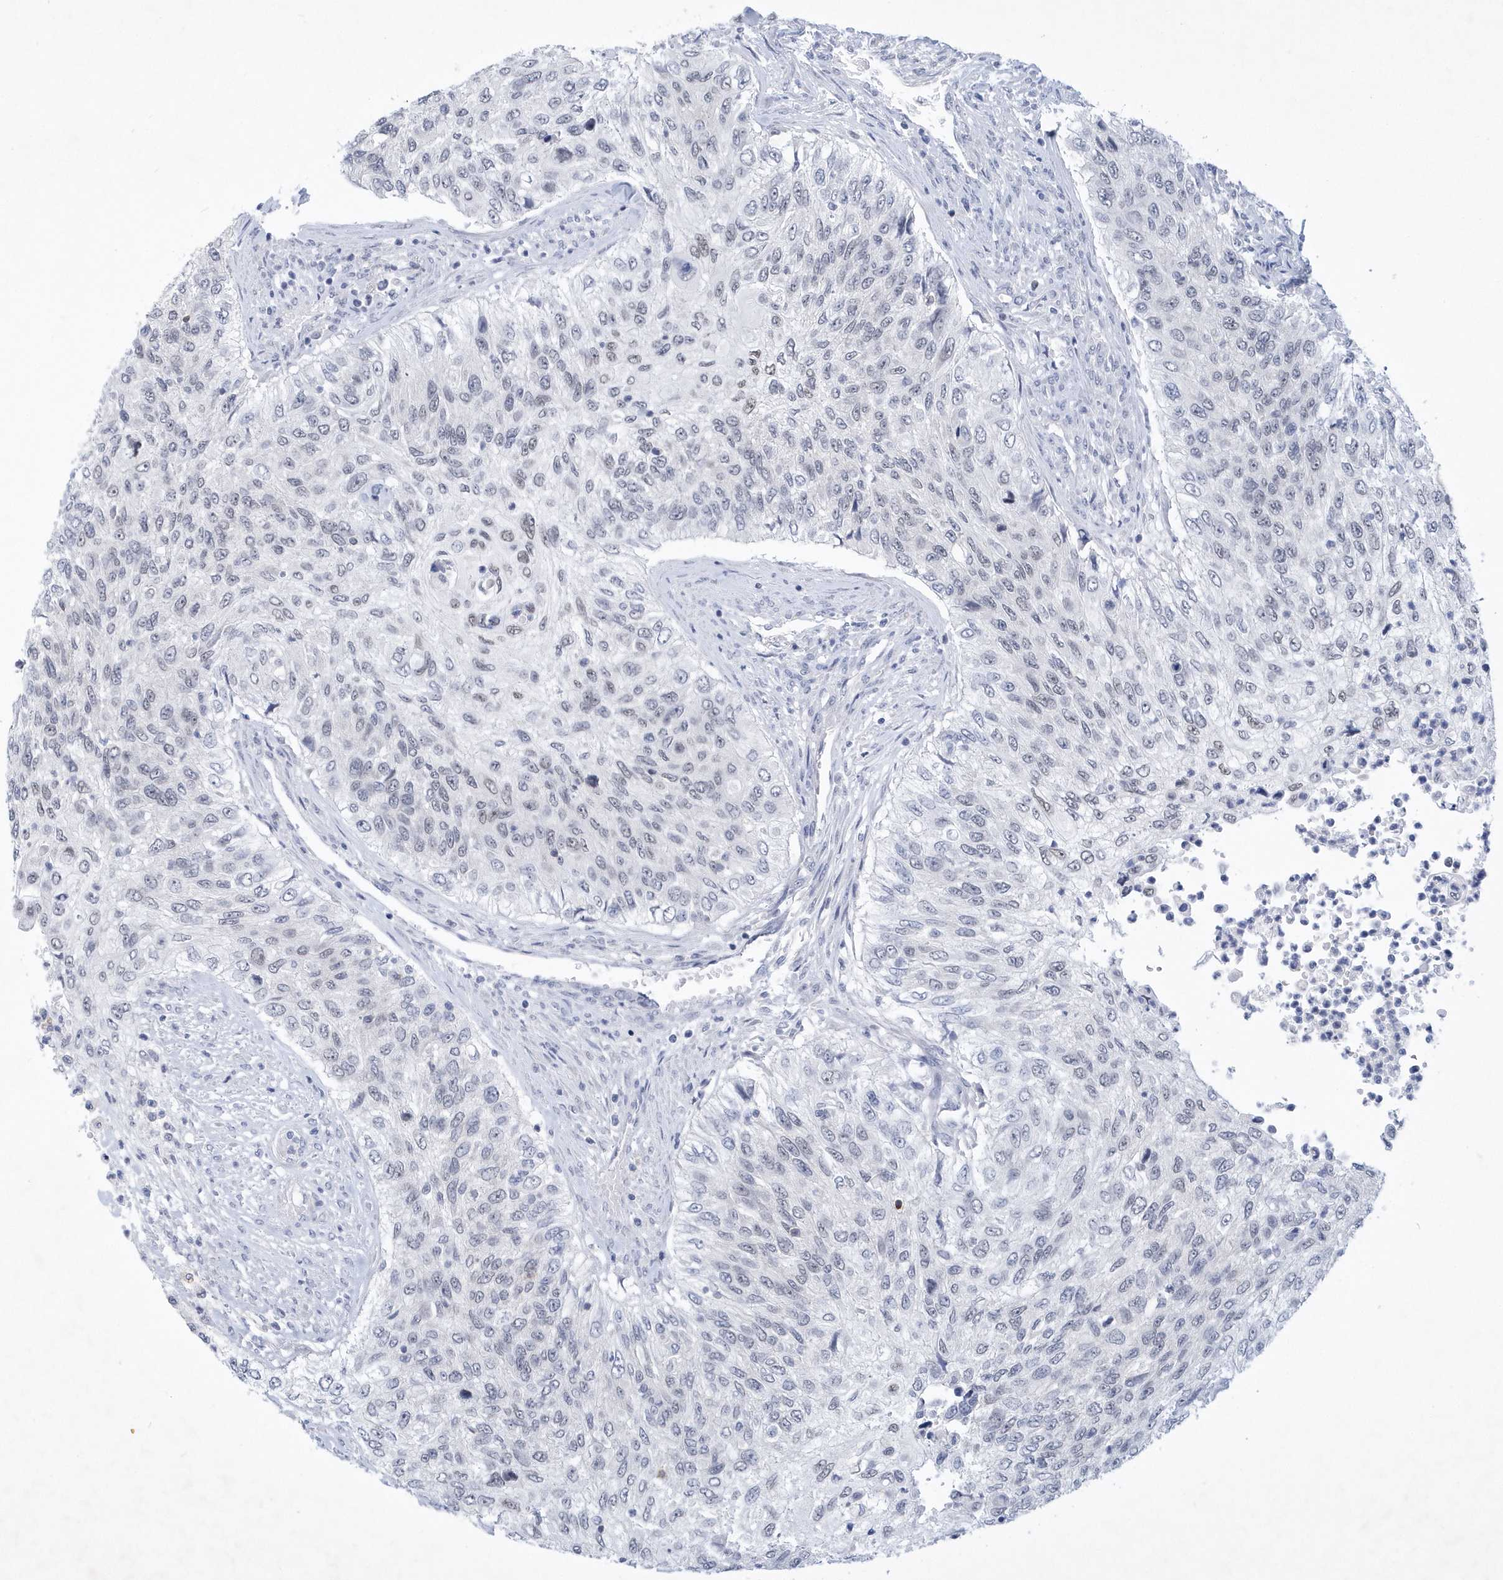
{"staining": {"intensity": "weak", "quantity": "<25%", "location": "nuclear"}, "tissue": "urothelial cancer", "cell_type": "Tumor cells", "image_type": "cancer", "snomed": [{"axis": "morphology", "description": "Urothelial carcinoma, High grade"}, {"axis": "topography", "description": "Urinary bladder"}], "caption": "This photomicrograph is of urothelial cancer stained with IHC to label a protein in brown with the nuclei are counter-stained blue. There is no staining in tumor cells.", "gene": "SRGAP3", "patient": {"sex": "female", "age": 60}}